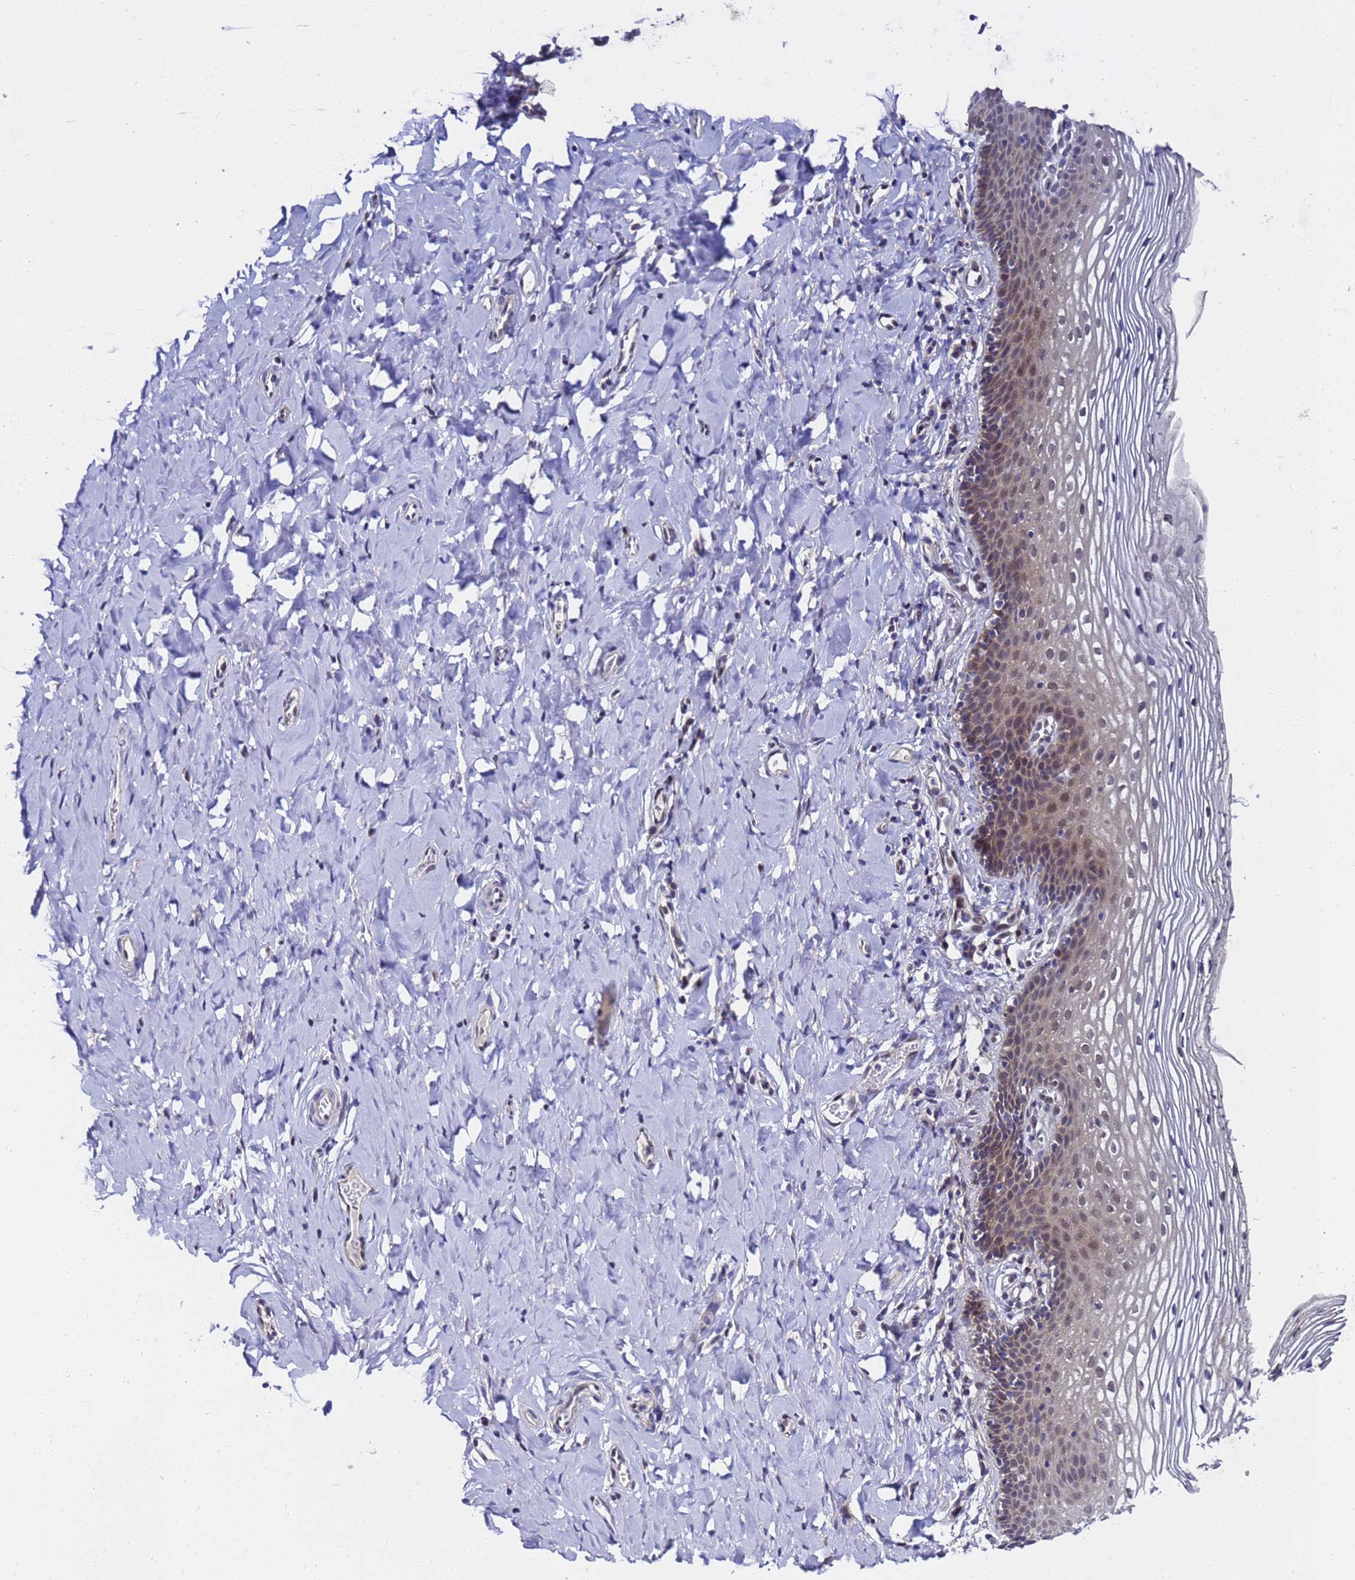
{"staining": {"intensity": "moderate", "quantity": "<25%", "location": "cytoplasmic/membranous,nuclear"}, "tissue": "vagina", "cell_type": "Squamous epithelial cells", "image_type": "normal", "snomed": [{"axis": "morphology", "description": "Normal tissue, NOS"}, {"axis": "topography", "description": "Vagina"}], "caption": "Squamous epithelial cells demonstrate low levels of moderate cytoplasmic/membranous,nuclear expression in about <25% of cells in normal vagina. Nuclei are stained in blue.", "gene": "ANAPC13", "patient": {"sex": "female", "age": 60}}